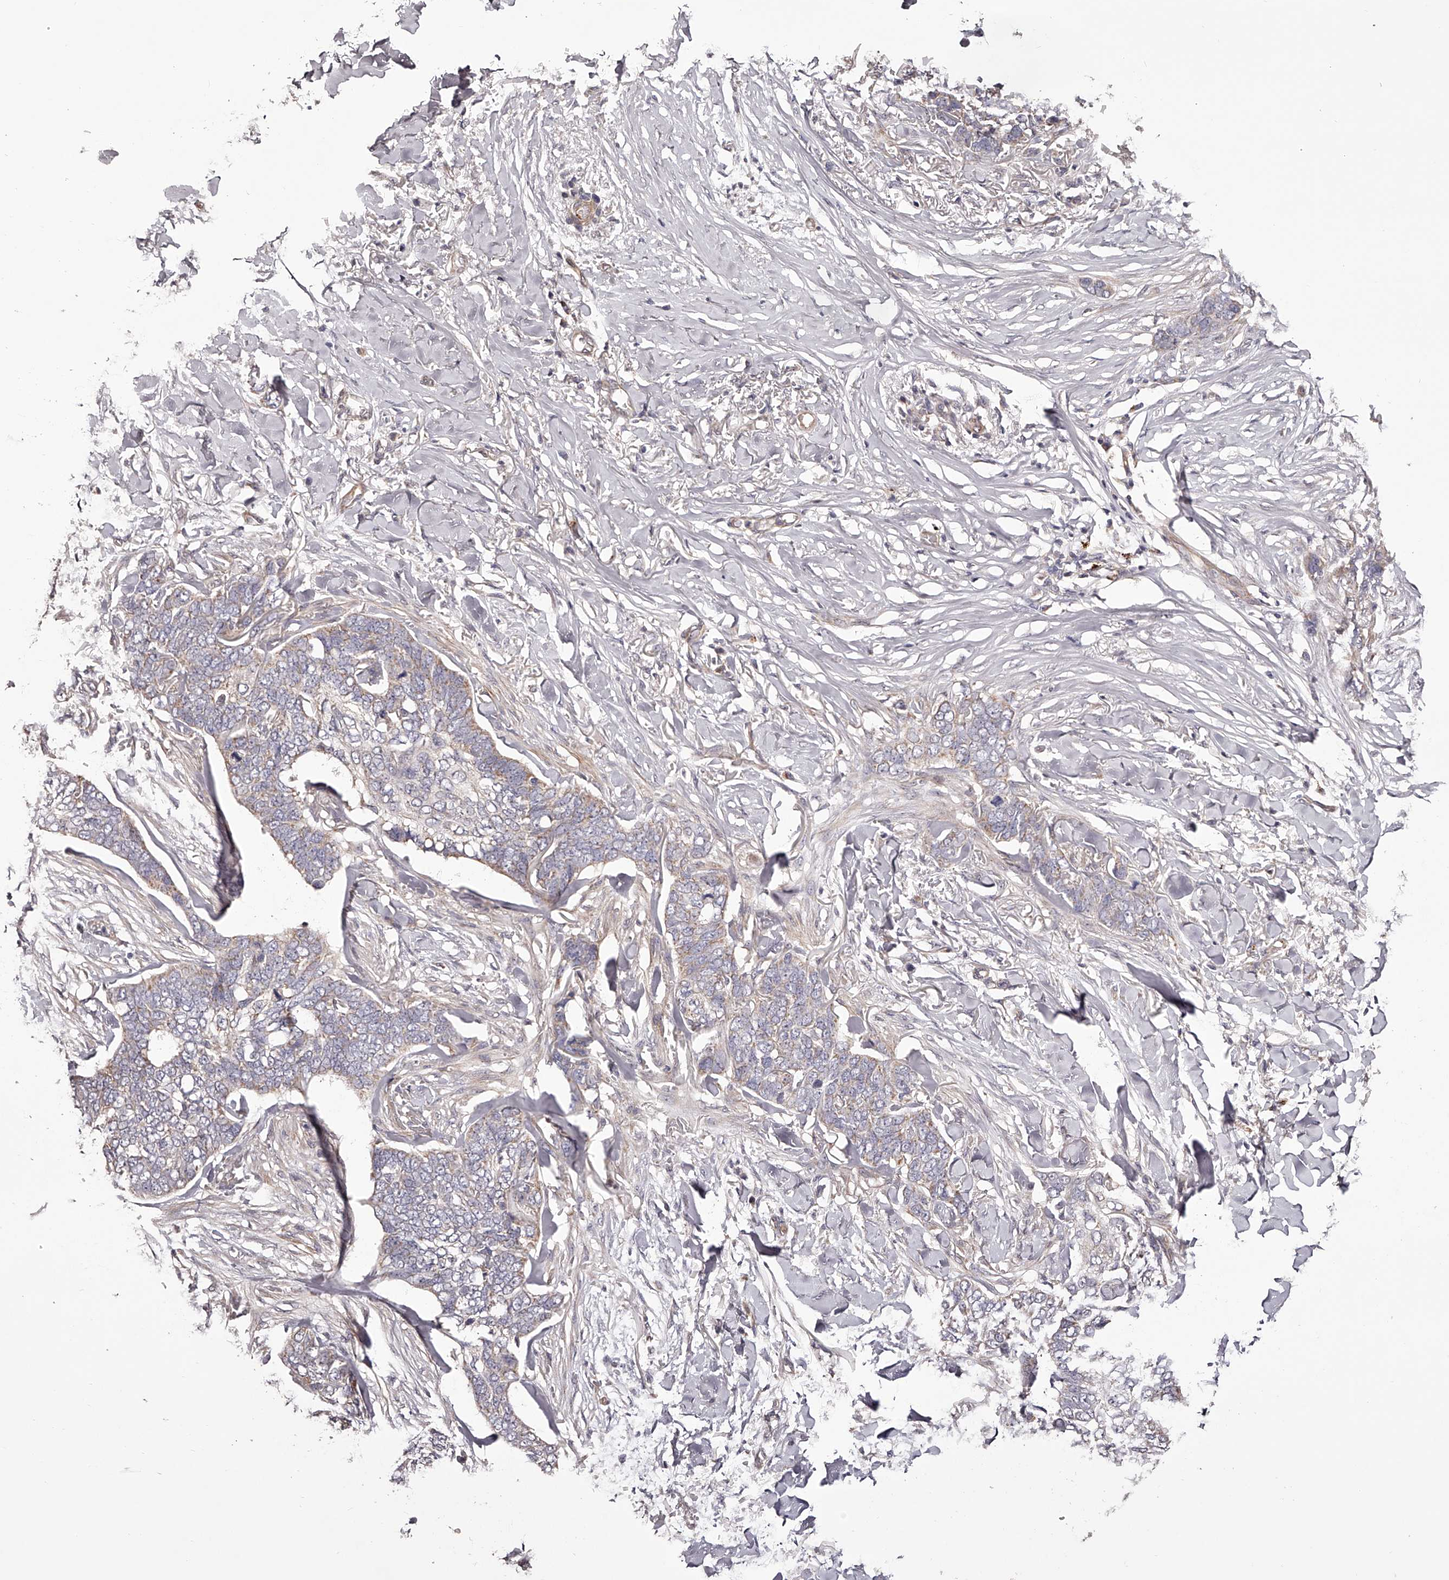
{"staining": {"intensity": "weak", "quantity": ">75%", "location": "cytoplasmic/membranous"}, "tissue": "skin cancer", "cell_type": "Tumor cells", "image_type": "cancer", "snomed": [{"axis": "morphology", "description": "Normal tissue, NOS"}, {"axis": "morphology", "description": "Basal cell carcinoma"}, {"axis": "topography", "description": "Skin"}], "caption": "Protein staining shows weak cytoplasmic/membranous positivity in approximately >75% of tumor cells in basal cell carcinoma (skin). The staining was performed using DAB to visualize the protein expression in brown, while the nuclei were stained in blue with hematoxylin (Magnification: 20x).", "gene": "ODF2L", "patient": {"sex": "male", "age": 77}}